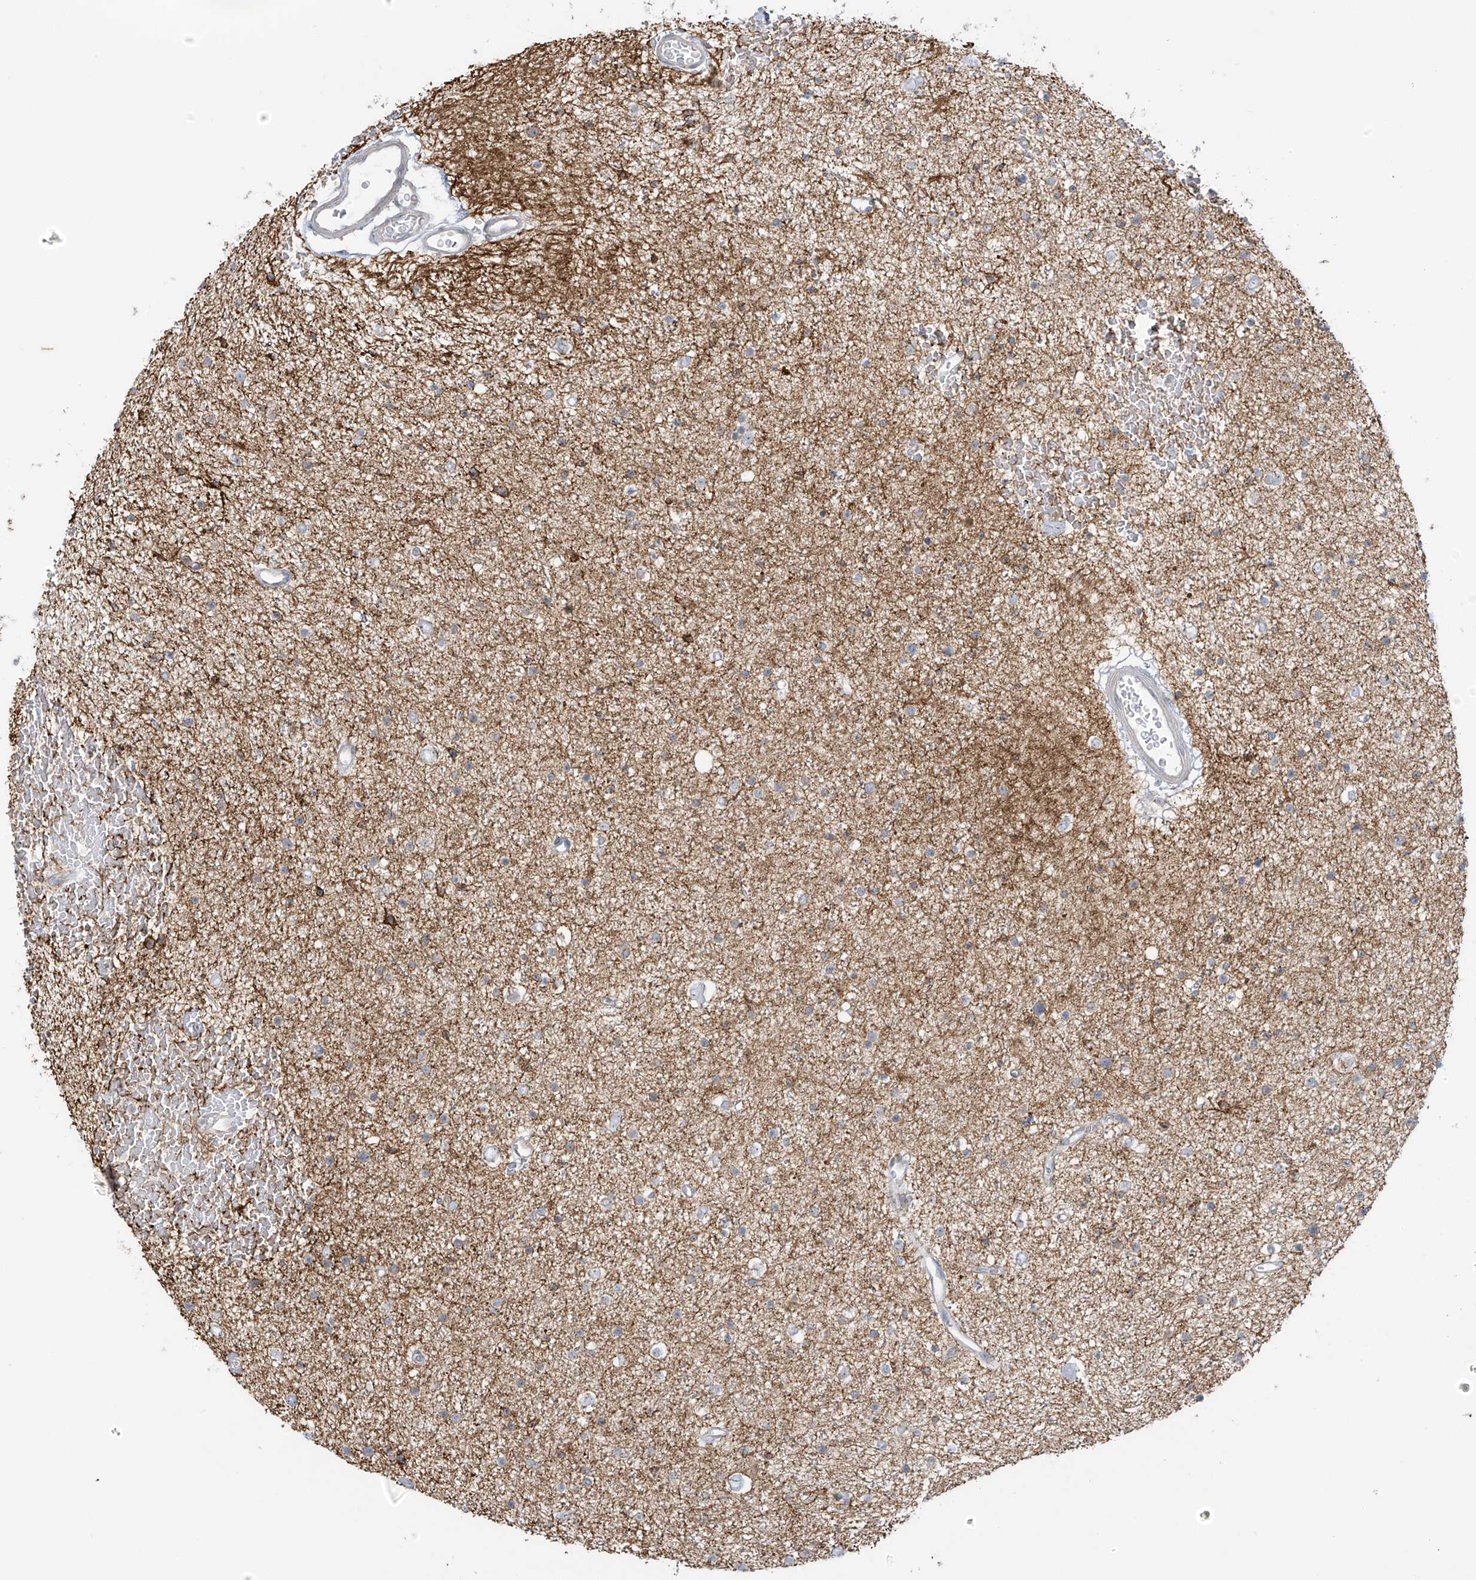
{"staining": {"intensity": "negative", "quantity": "none", "location": "none"}, "tissue": "glioma", "cell_type": "Tumor cells", "image_type": "cancer", "snomed": [{"axis": "morphology", "description": "Glioma, malignant, Low grade"}, {"axis": "topography", "description": "Brain"}], "caption": "The IHC image has no significant staining in tumor cells of glioma tissue.", "gene": "HDDC2", "patient": {"sex": "female", "age": 37}}